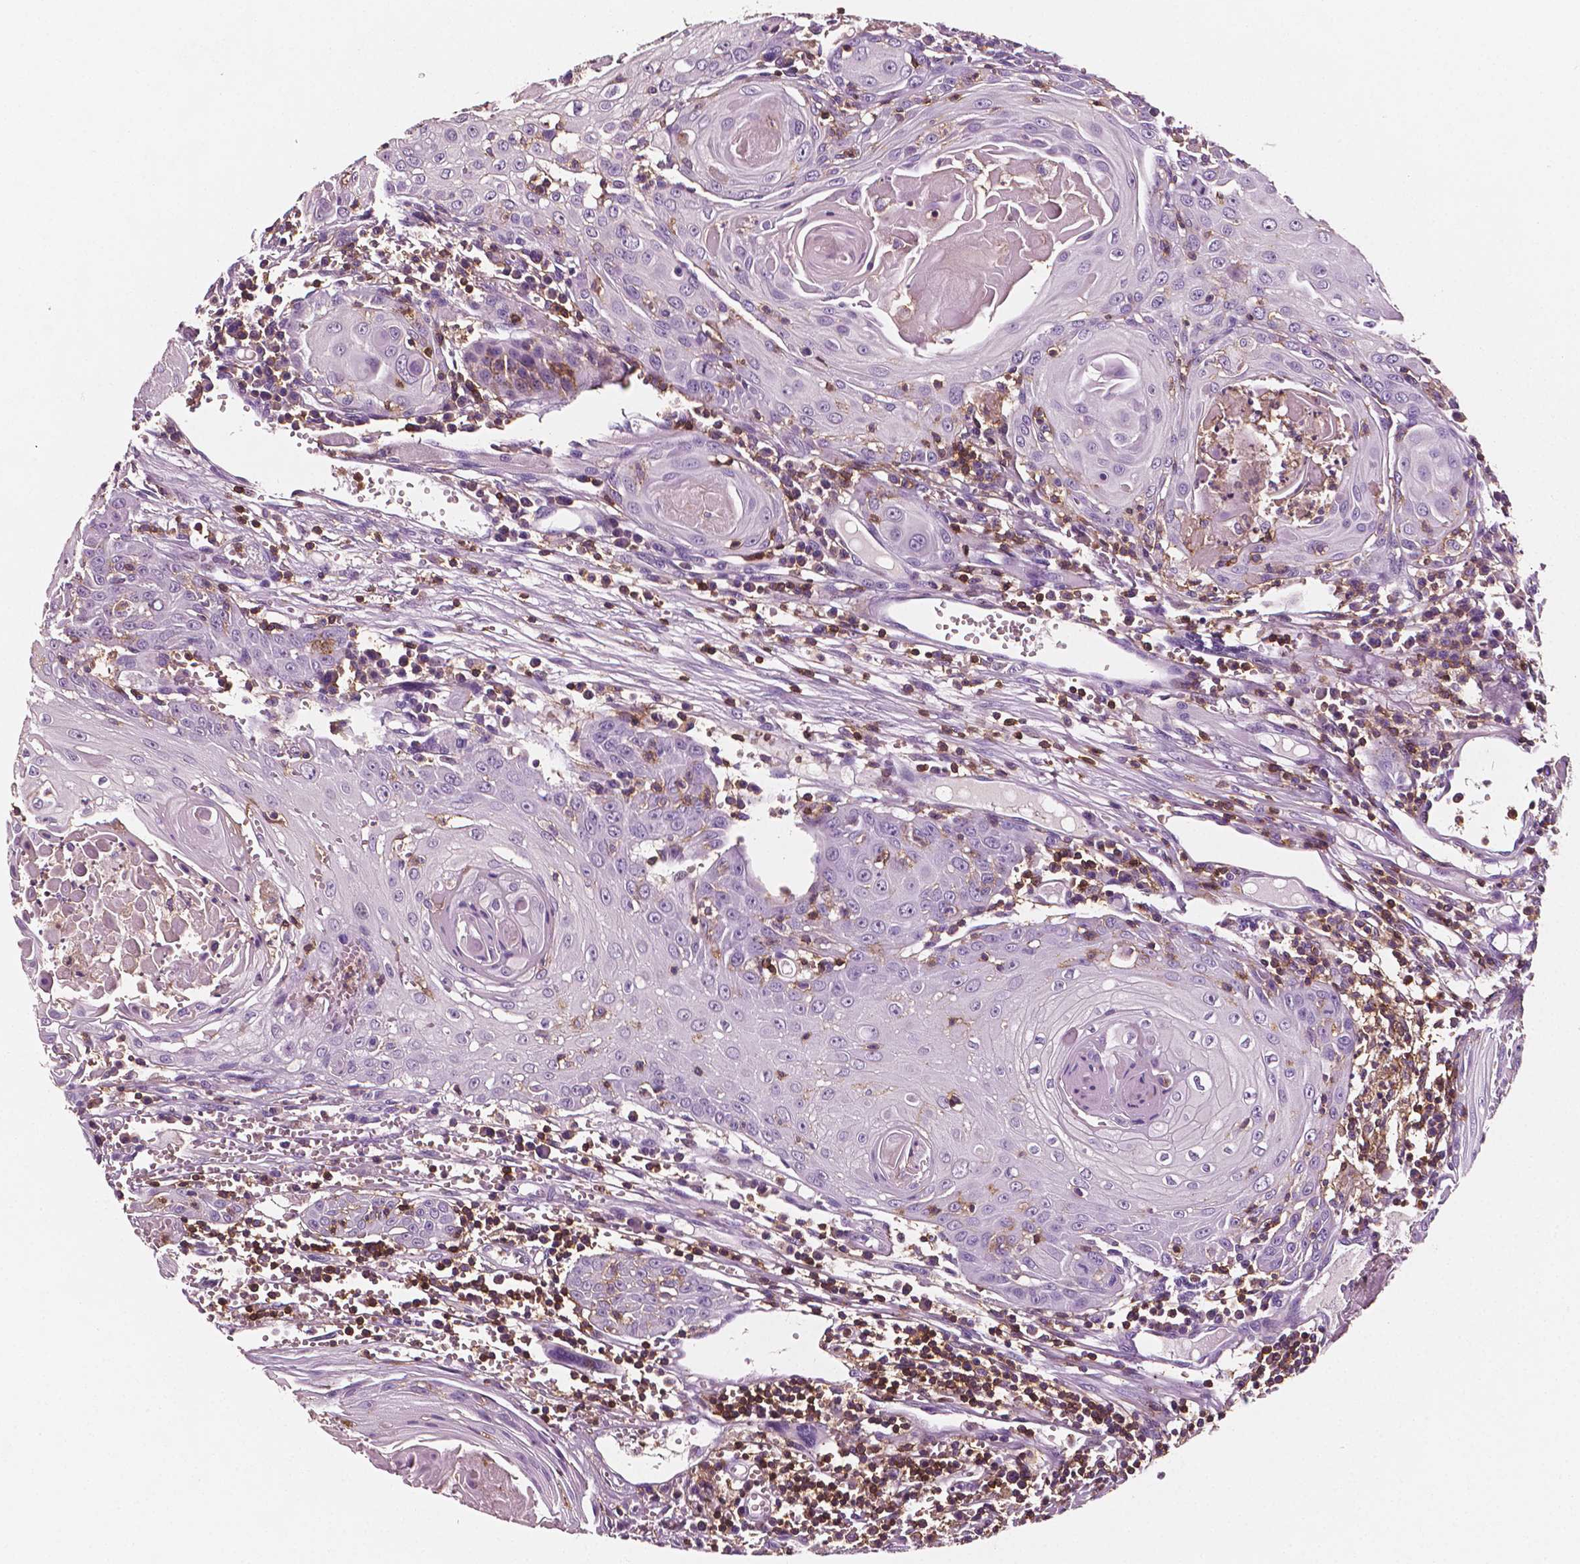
{"staining": {"intensity": "negative", "quantity": "none", "location": "none"}, "tissue": "head and neck cancer", "cell_type": "Tumor cells", "image_type": "cancer", "snomed": [{"axis": "morphology", "description": "Squamous cell carcinoma, NOS"}, {"axis": "topography", "description": "Head-Neck"}], "caption": "Tumor cells are negative for protein expression in human head and neck cancer (squamous cell carcinoma).", "gene": "PTPRC", "patient": {"sex": "female", "age": 80}}